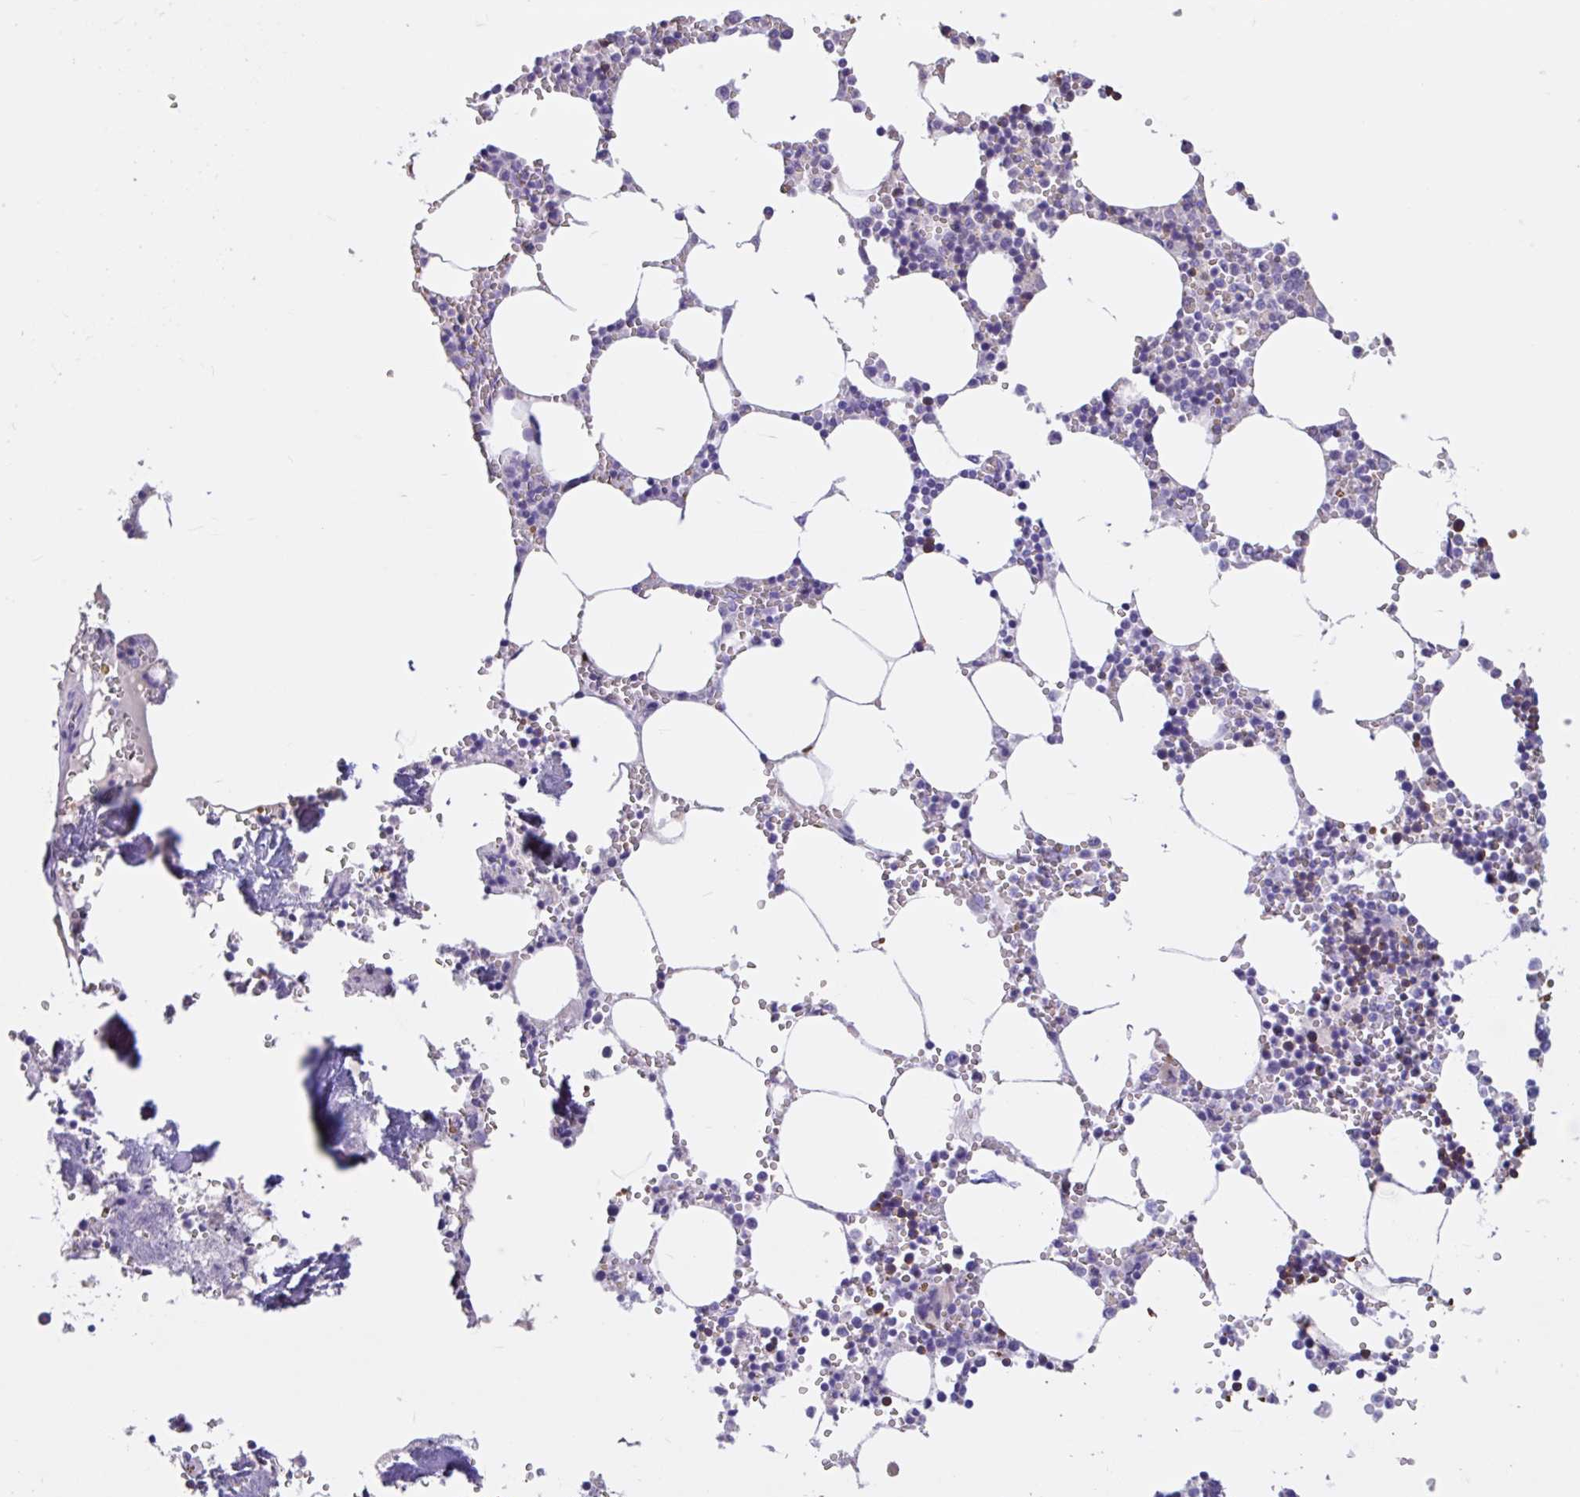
{"staining": {"intensity": "moderate", "quantity": "<25%", "location": "cytoplasmic/membranous"}, "tissue": "bone marrow", "cell_type": "Hematopoietic cells", "image_type": "normal", "snomed": [{"axis": "morphology", "description": "Normal tissue, NOS"}, {"axis": "topography", "description": "Bone marrow"}], "caption": "This micrograph demonstrates IHC staining of benign human bone marrow, with low moderate cytoplasmic/membranous expression in about <25% of hematopoietic cells.", "gene": "TMEM79", "patient": {"sex": "male", "age": 54}}